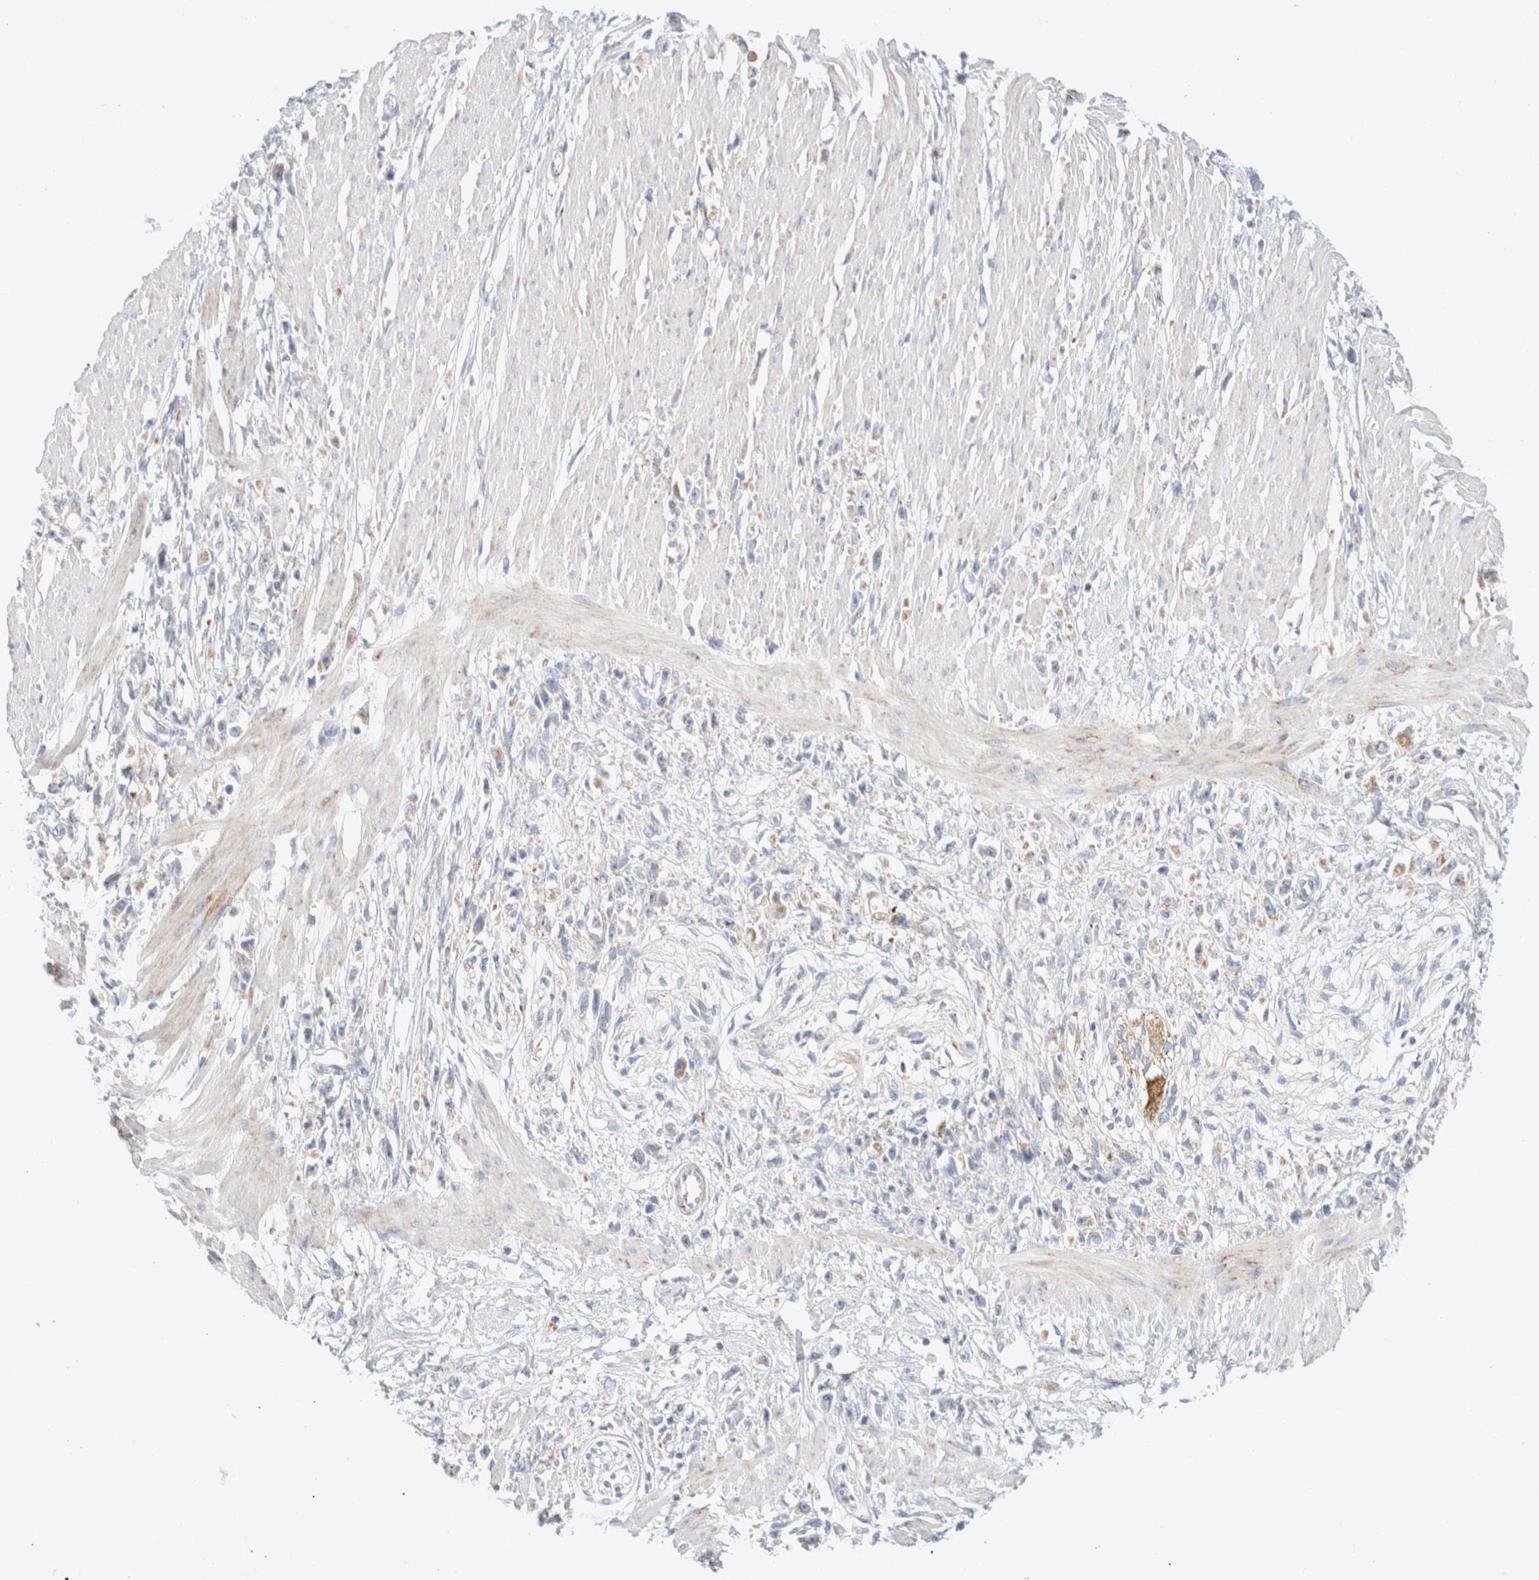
{"staining": {"intensity": "negative", "quantity": "none", "location": "none"}, "tissue": "stomach cancer", "cell_type": "Tumor cells", "image_type": "cancer", "snomed": [{"axis": "morphology", "description": "Adenocarcinoma, NOS"}, {"axis": "topography", "description": "Stomach"}], "caption": "Tumor cells show no significant staining in adenocarcinoma (stomach).", "gene": "ATP6V1C1", "patient": {"sex": "female", "age": 59}}